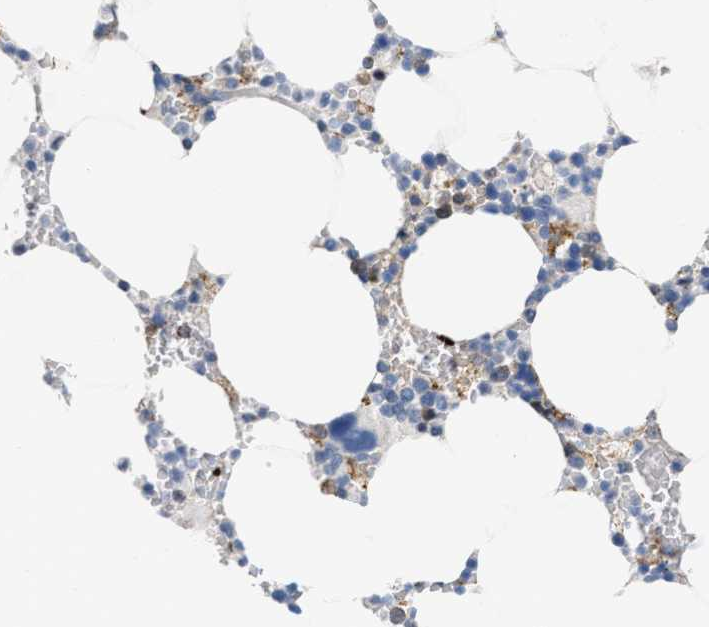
{"staining": {"intensity": "weak", "quantity": "<25%", "location": "cytoplasmic/membranous"}, "tissue": "bone marrow", "cell_type": "Hematopoietic cells", "image_type": "normal", "snomed": [{"axis": "morphology", "description": "Normal tissue, NOS"}, {"axis": "topography", "description": "Bone marrow"}], "caption": "A micrograph of bone marrow stained for a protein displays no brown staining in hematopoietic cells.", "gene": "ATP9A", "patient": {"sex": "male", "age": 70}}